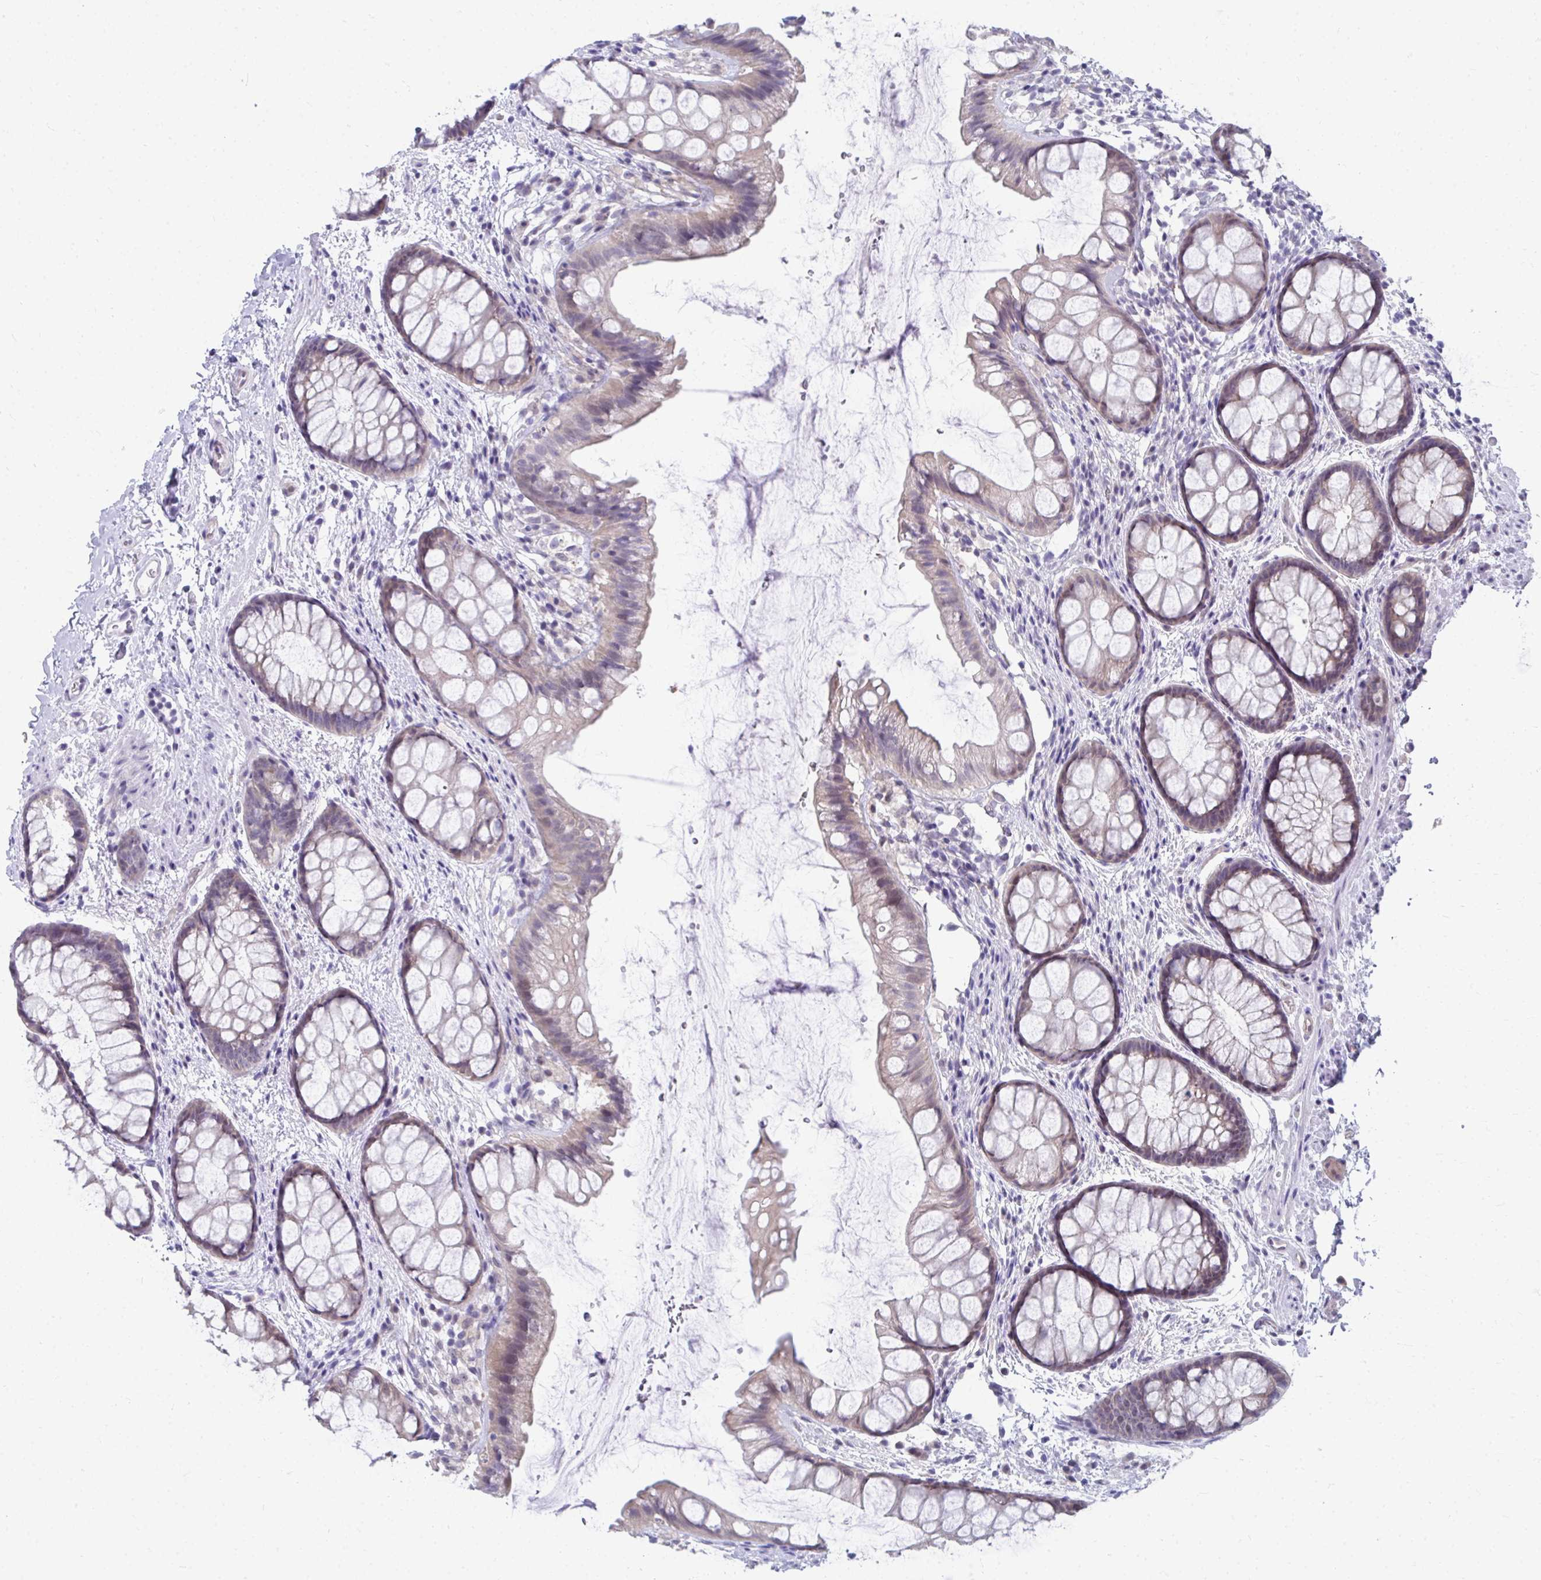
{"staining": {"intensity": "weak", "quantity": "<25%", "location": "cytoplasmic/membranous"}, "tissue": "rectum", "cell_type": "Glandular cells", "image_type": "normal", "snomed": [{"axis": "morphology", "description": "Normal tissue, NOS"}, {"axis": "topography", "description": "Rectum"}], "caption": "DAB (3,3'-diaminobenzidine) immunohistochemical staining of unremarkable human rectum shows no significant expression in glandular cells.", "gene": "MROH8", "patient": {"sex": "female", "age": 62}}